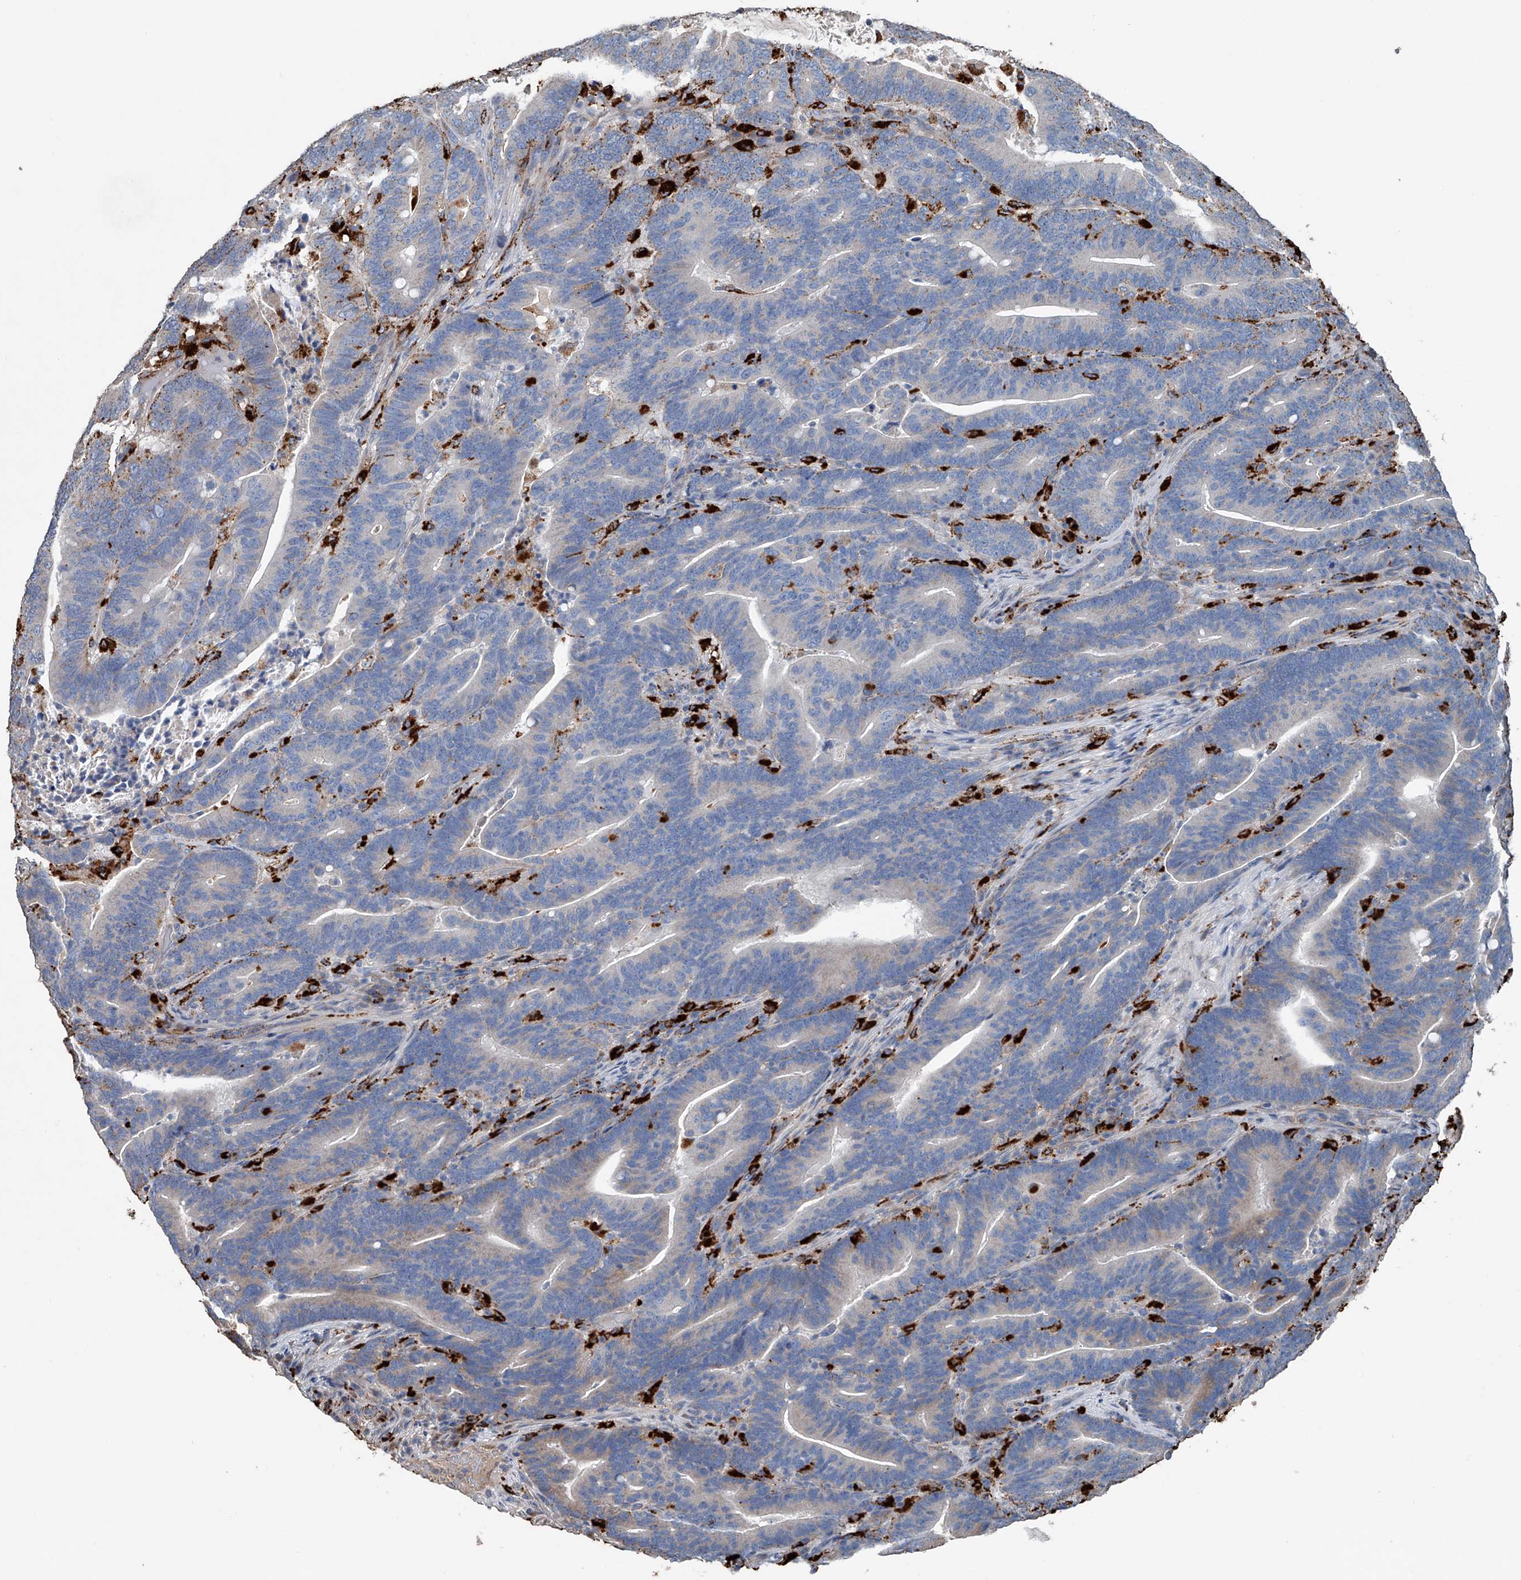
{"staining": {"intensity": "weak", "quantity": "<25%", "location": "cytoplasmic/membranous"}, "tissue": "colorectal cancer", "cell_type": "Tumor cells", "image_type": "cancer", "snomed": [{"axis": "morphology", "description": "Adenocarcinoma, NOS"}, {"axis": "topography", "description": "Colon"}], "caption": "Protein analysis of colorectal cancer exhibits no significant staining in tumor cells.", "gene": "ZNF772", "patient": {"sex": "female", "age": 66}}